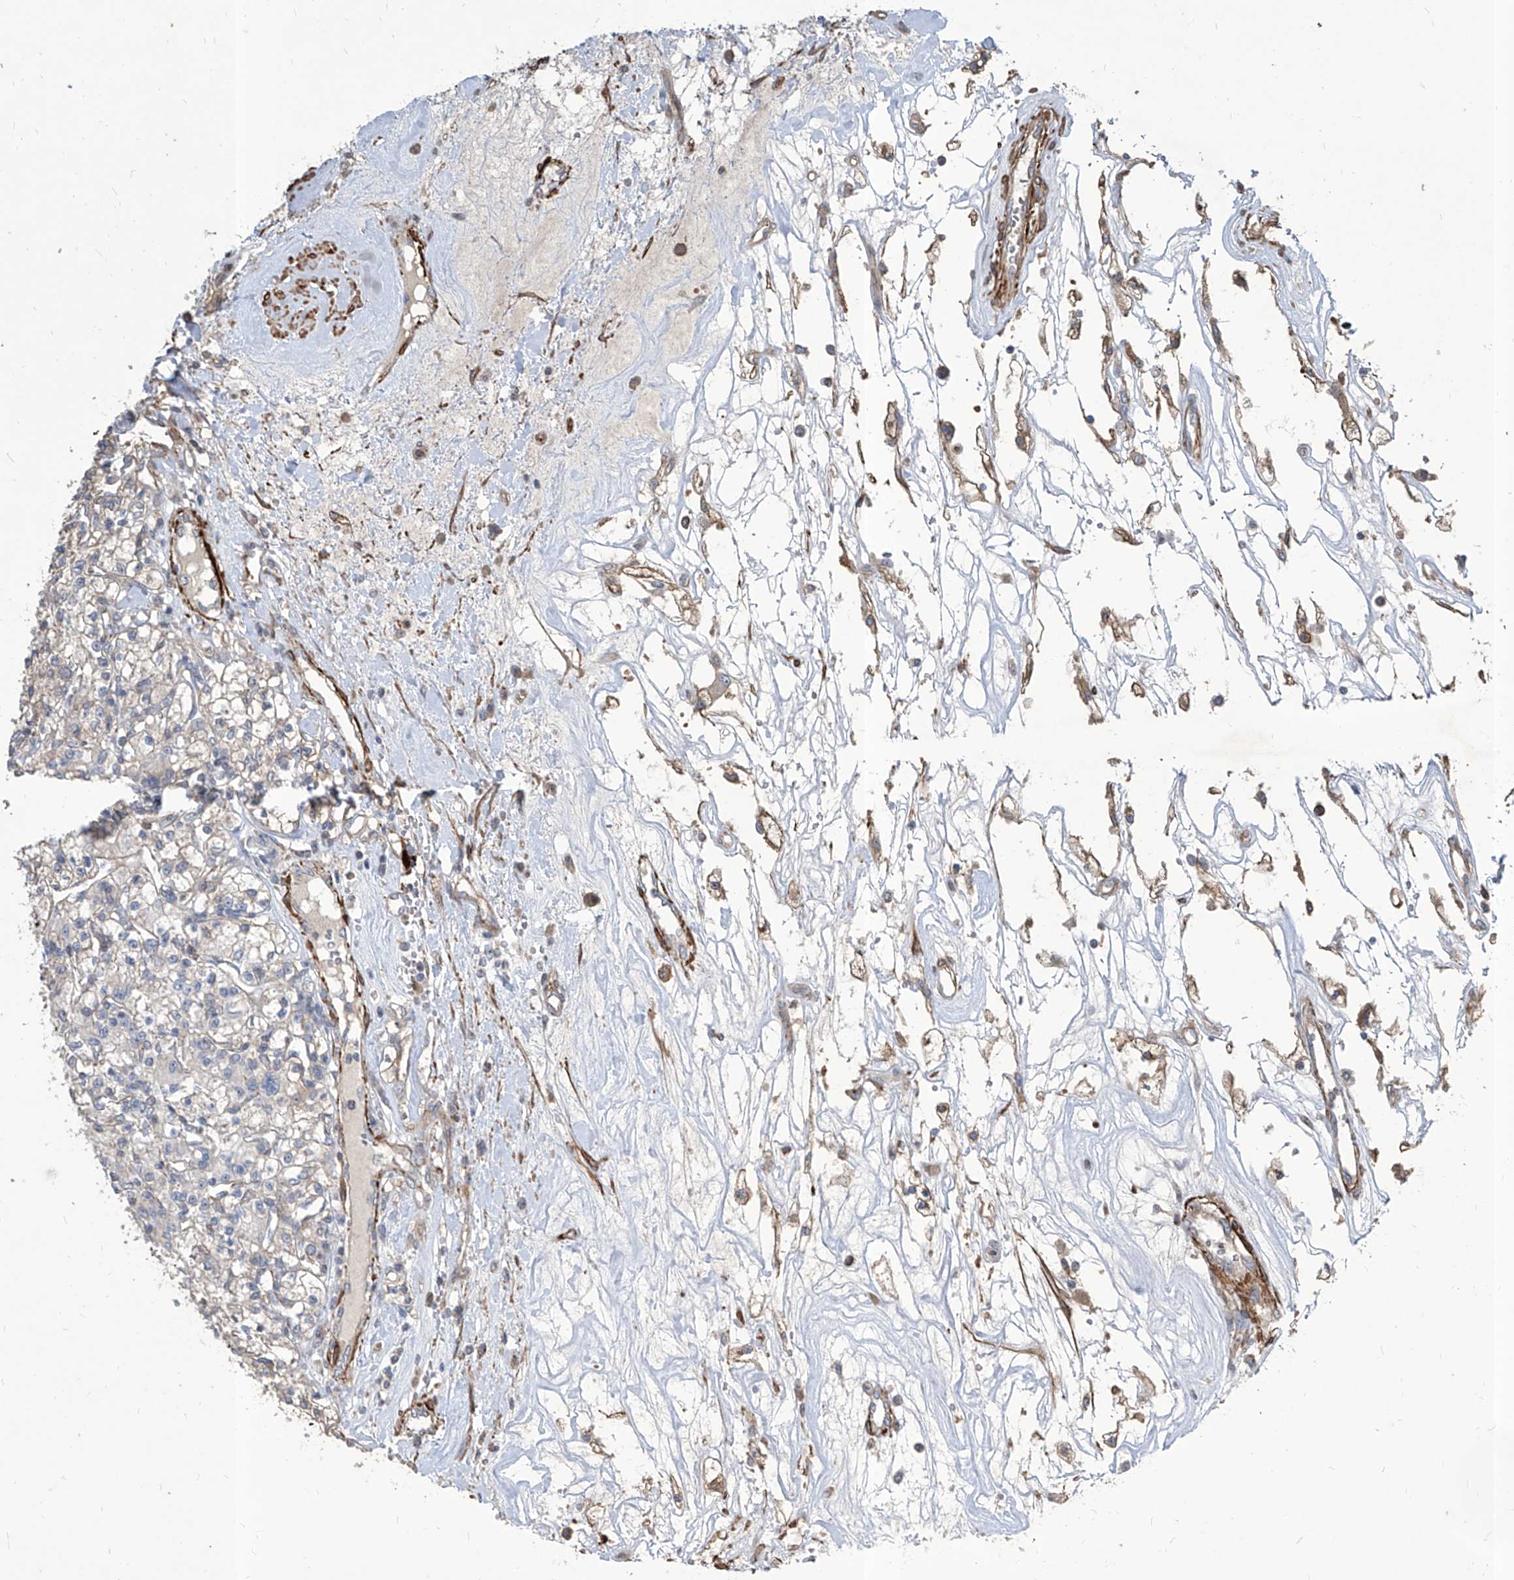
{"staining": {"intensity": "negative", "quantity": "none", "location": "none"}, "tissue": "renal cancer", "cell_type": "Tumor cells", "image_type": "cancer", "snomed": [{"axis": "morphology", "description": "Adenocarcinoma, NOS"}, {"axis": "topography", "description": "Kidney"}], "caption": "A micrograph of human adenocarcinoma (renal) is negative for staining in tumor cells. Nuclei are stained in blue.", "gene": "FAM83B", "patient": {"sex": "female", "age": 59}}